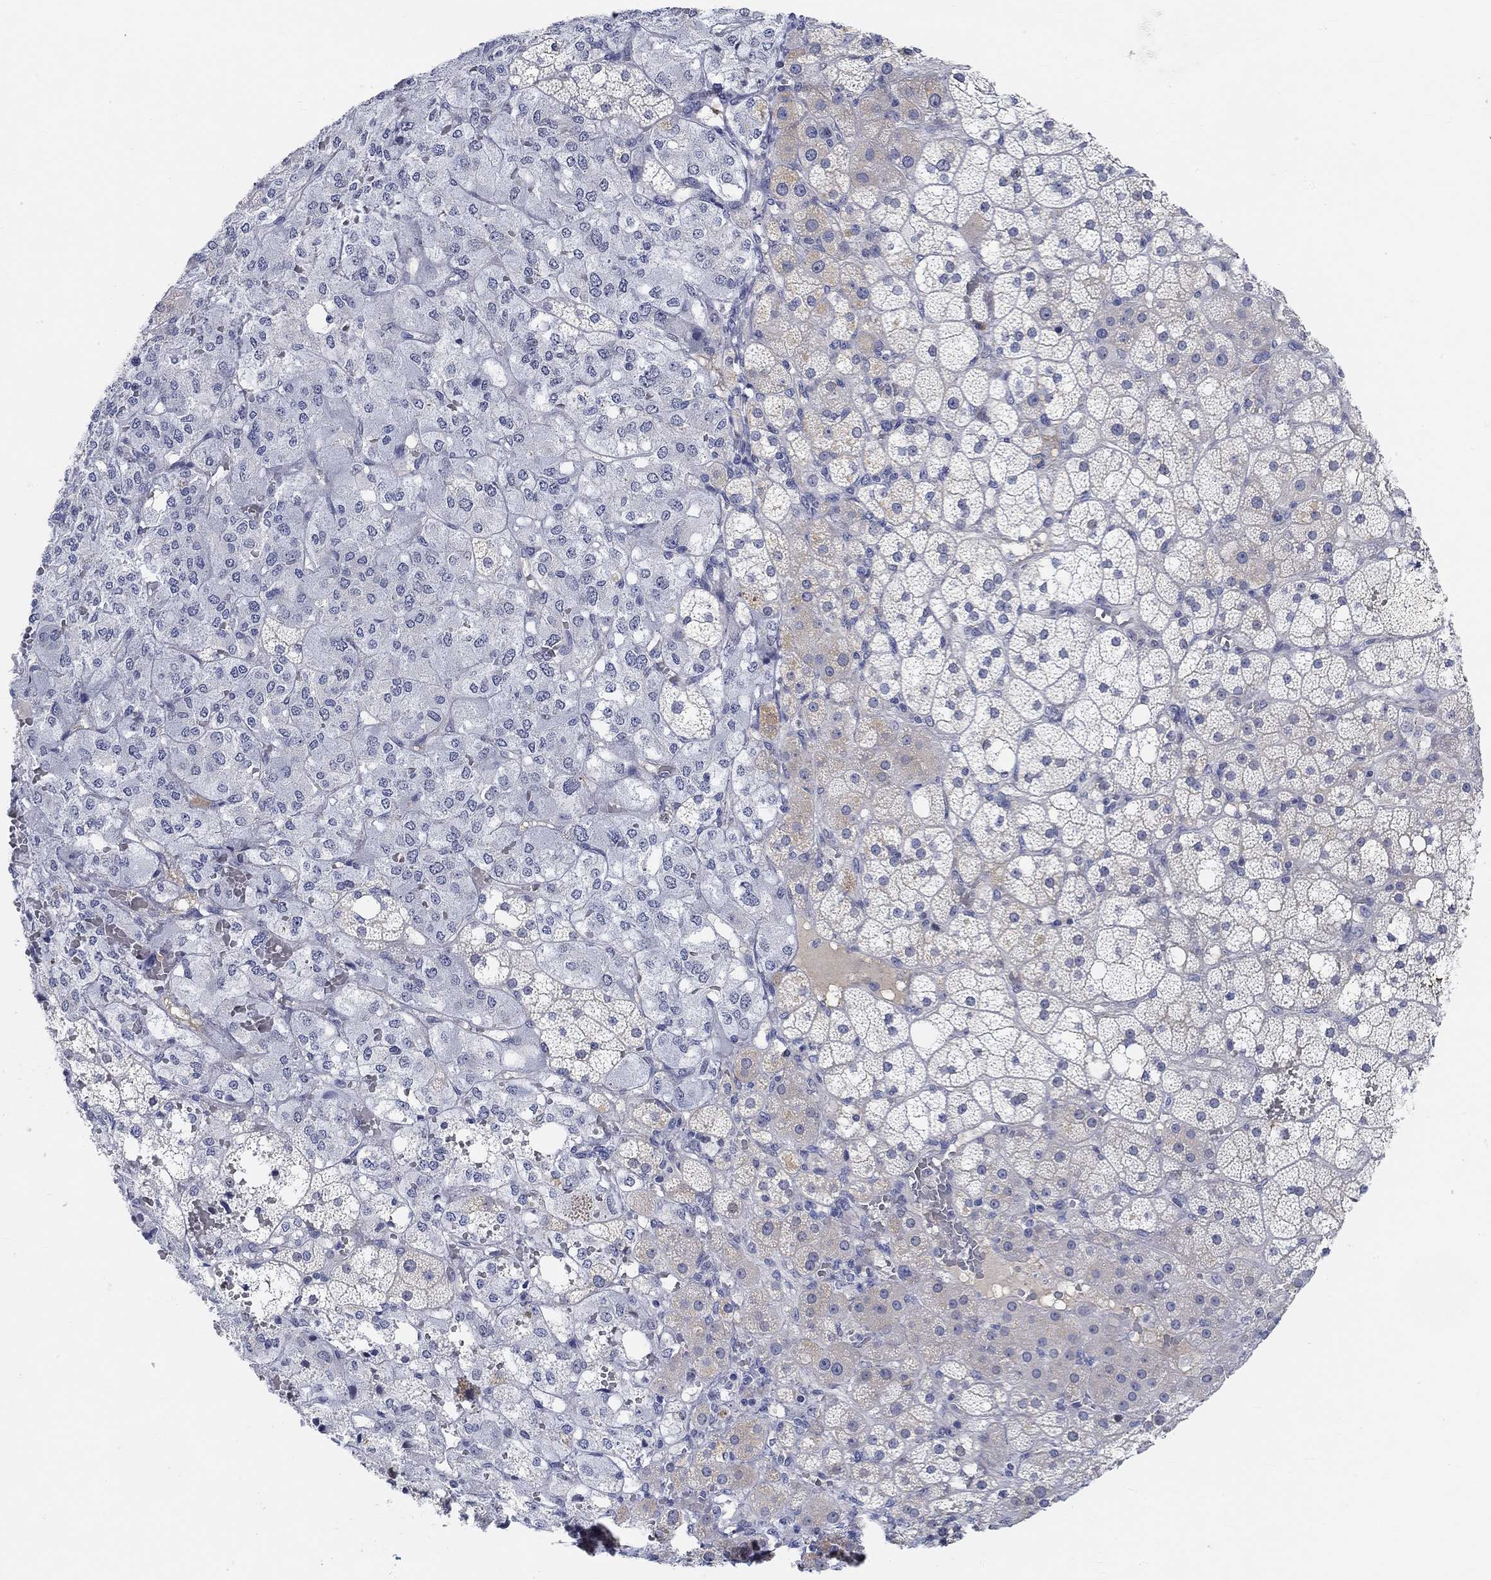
{"staining": {"intensity": "weak", "quantity": "<25%", "location": "cytoplasmic/membranous"}, "tissue": "adrenal gland", "cell_type": "Glandular cells", "image_type": "normal", "snomed": [{"axis": "morphology", "description": "Normal tissue, NOS"}, {"axis": "topography", "description": "Adrenal gland"}], "caption": "Immunohistochemistry micrograph of benign adrenal gland: adrenal gland stained with DAB reveals no significant protein positivity in glandular cells. (DAB (3,3'-diaminobenzidine) immunohistochemistry (IHC) visualized using brightfield microscopy, high magnification).", "gene": "SNTG2", "patient": {"sex": "male", "age": 53}}